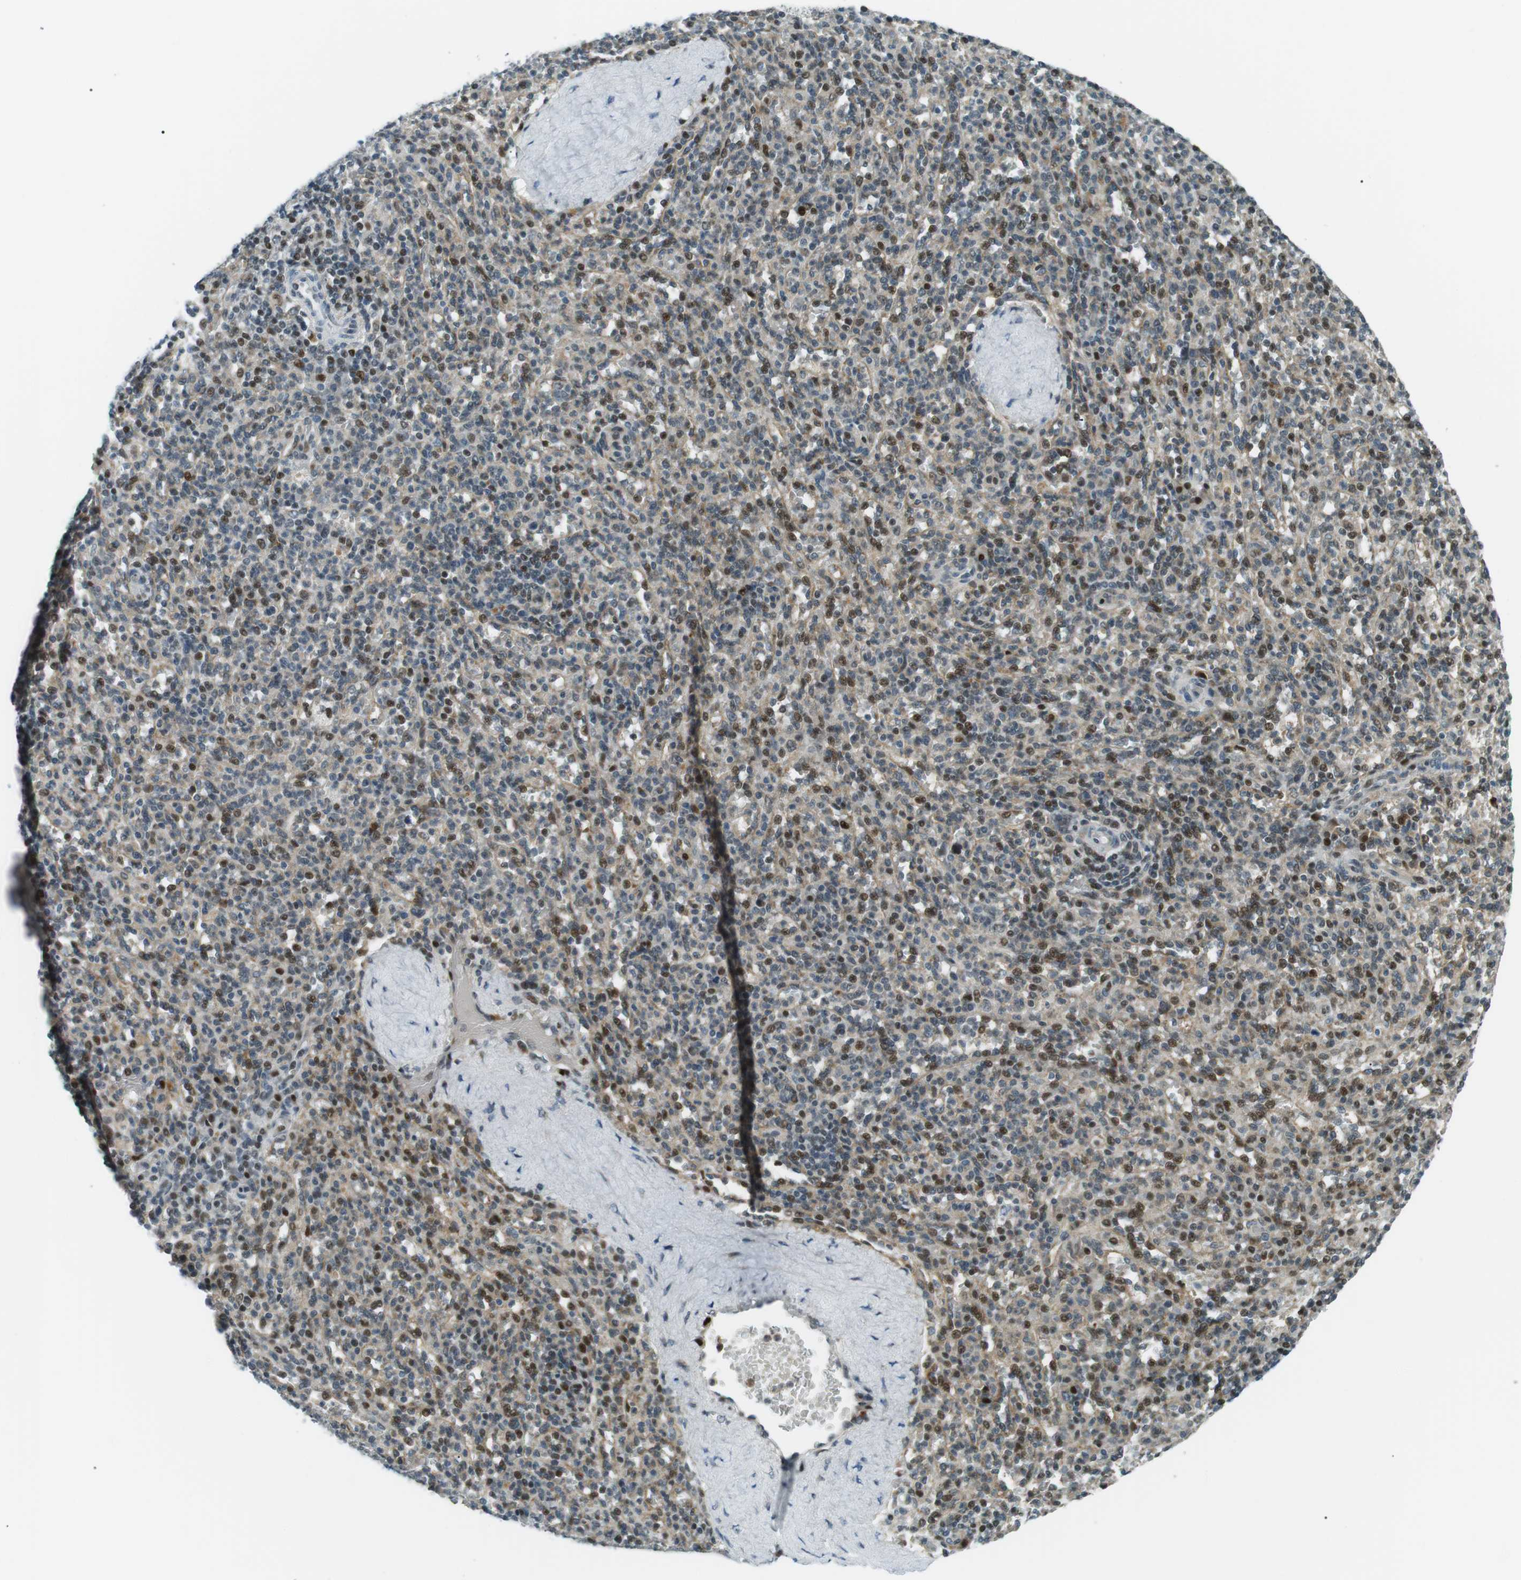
{"staining": {"intensity": "moderate", "quantity": "25%-75%", "location": "nuclear"}, "tissue": "spleen", "cell_type": "Cells in red pulp", "image_type": "normal", "snomed": [{"axis": "morphology", "description": "Normal tissue, NOS"}, {"axis": "topography", "description": "Spleen"}], "caption": "Protein expression analysis of unremarkable human spleen reveals moderate nuclear expression in about 25%-75% of cells in red pulp.", "gene": "PJA1", "patient": {"sex": "male", "age": 36}}